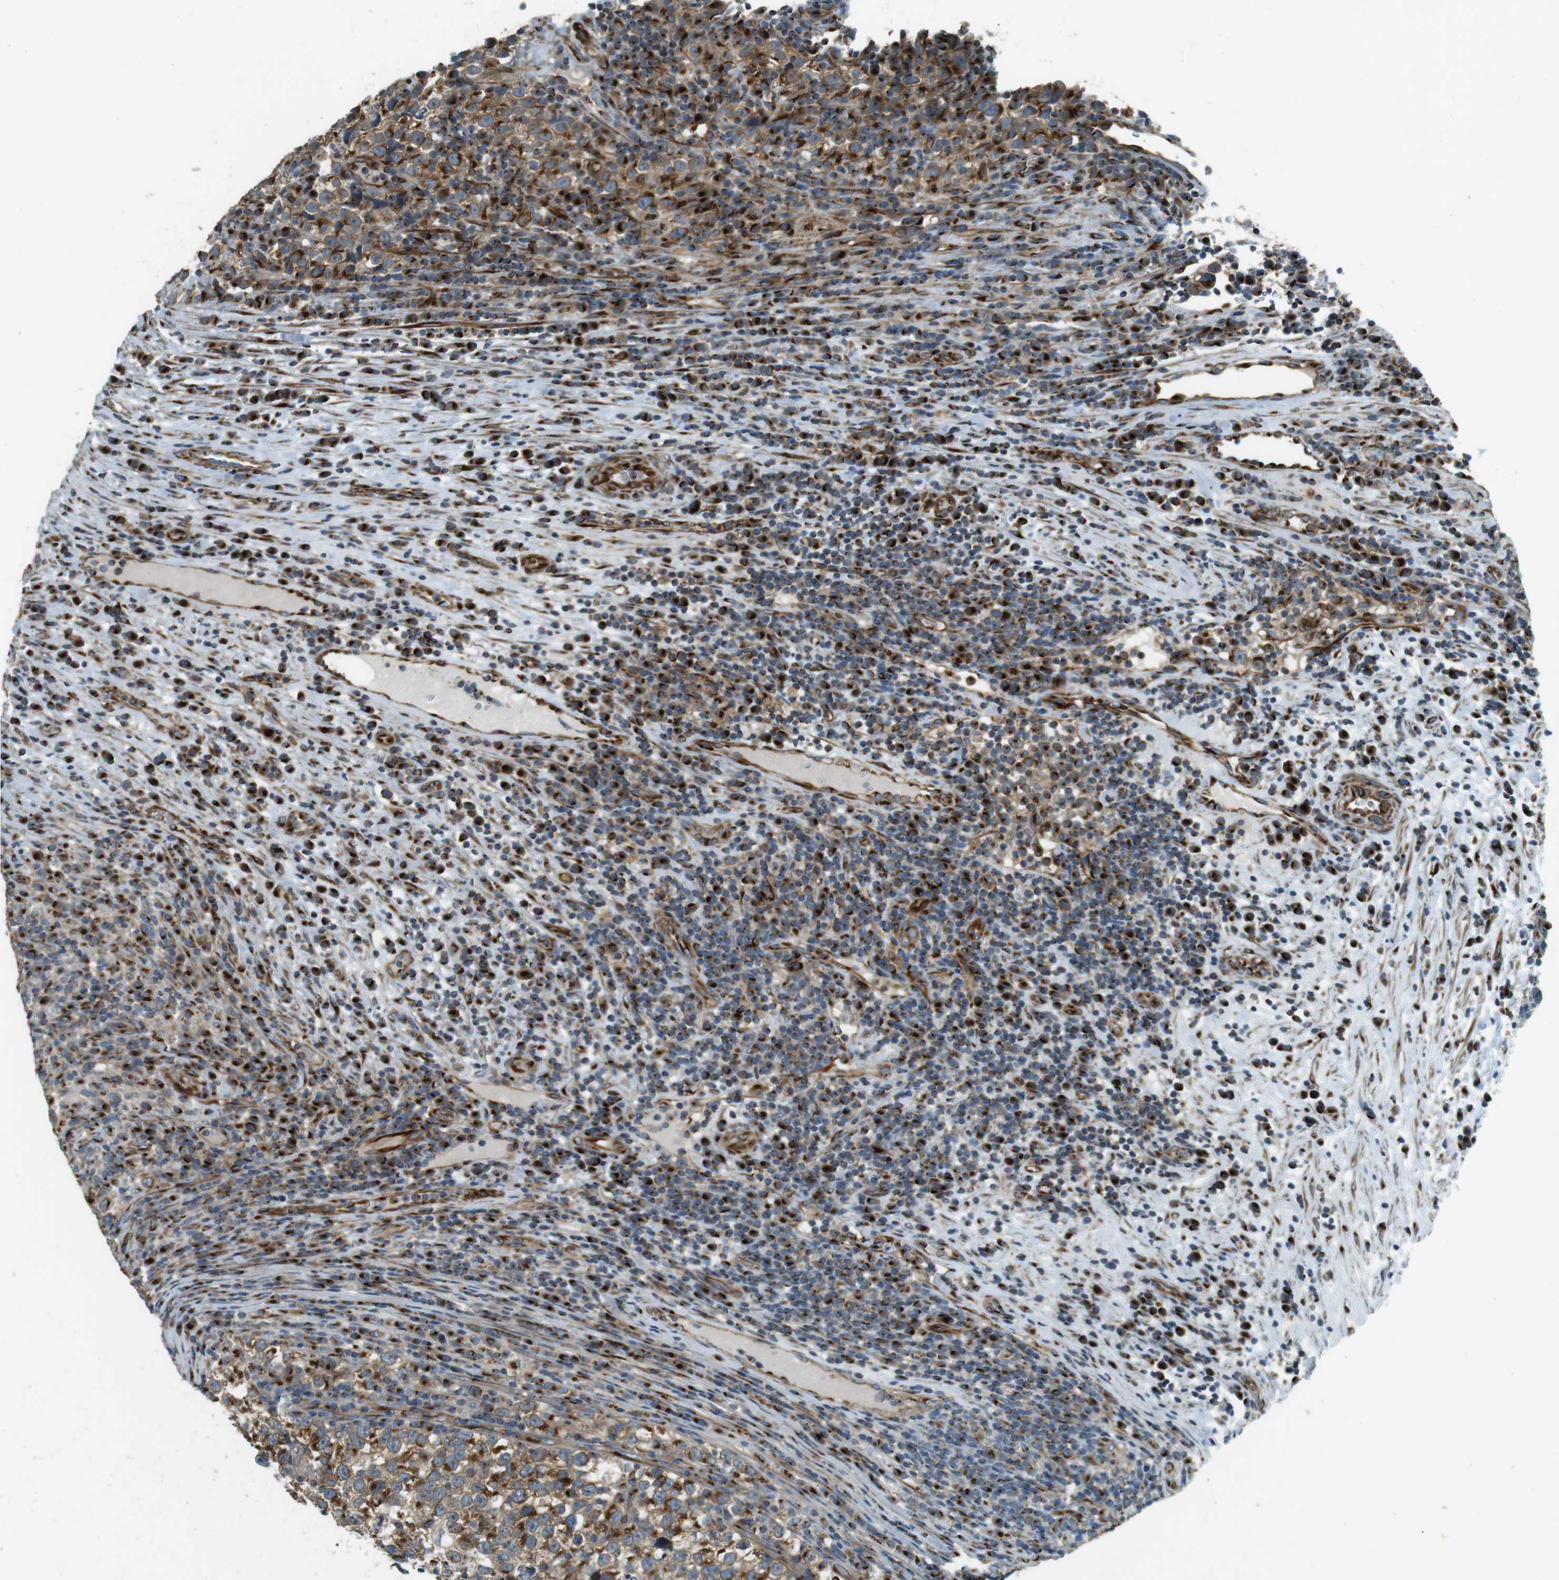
{"staining": {"intensity": "moderate", "quantity": ">75%", "location": "cytoplasmic/membranous"}, "tissue": "testis cancer", "cell_type": "Tumor cells", "image_type": "cancer", "snomed": [{"axis": "morphology", "description": "Normal tissue, NOS"}, {"axis": "morphology", "description": "Seminoma, NOS"}, {"axis": "topography", "description": "Testis"}], "caption": "Tumor cells exhibit medium levels of moderate cytoplasmic/membranous expression in about >75% of cells in seminoma (testis).", "gene": "TMEM115", "patient": {"sex": "male", "age": 43}}